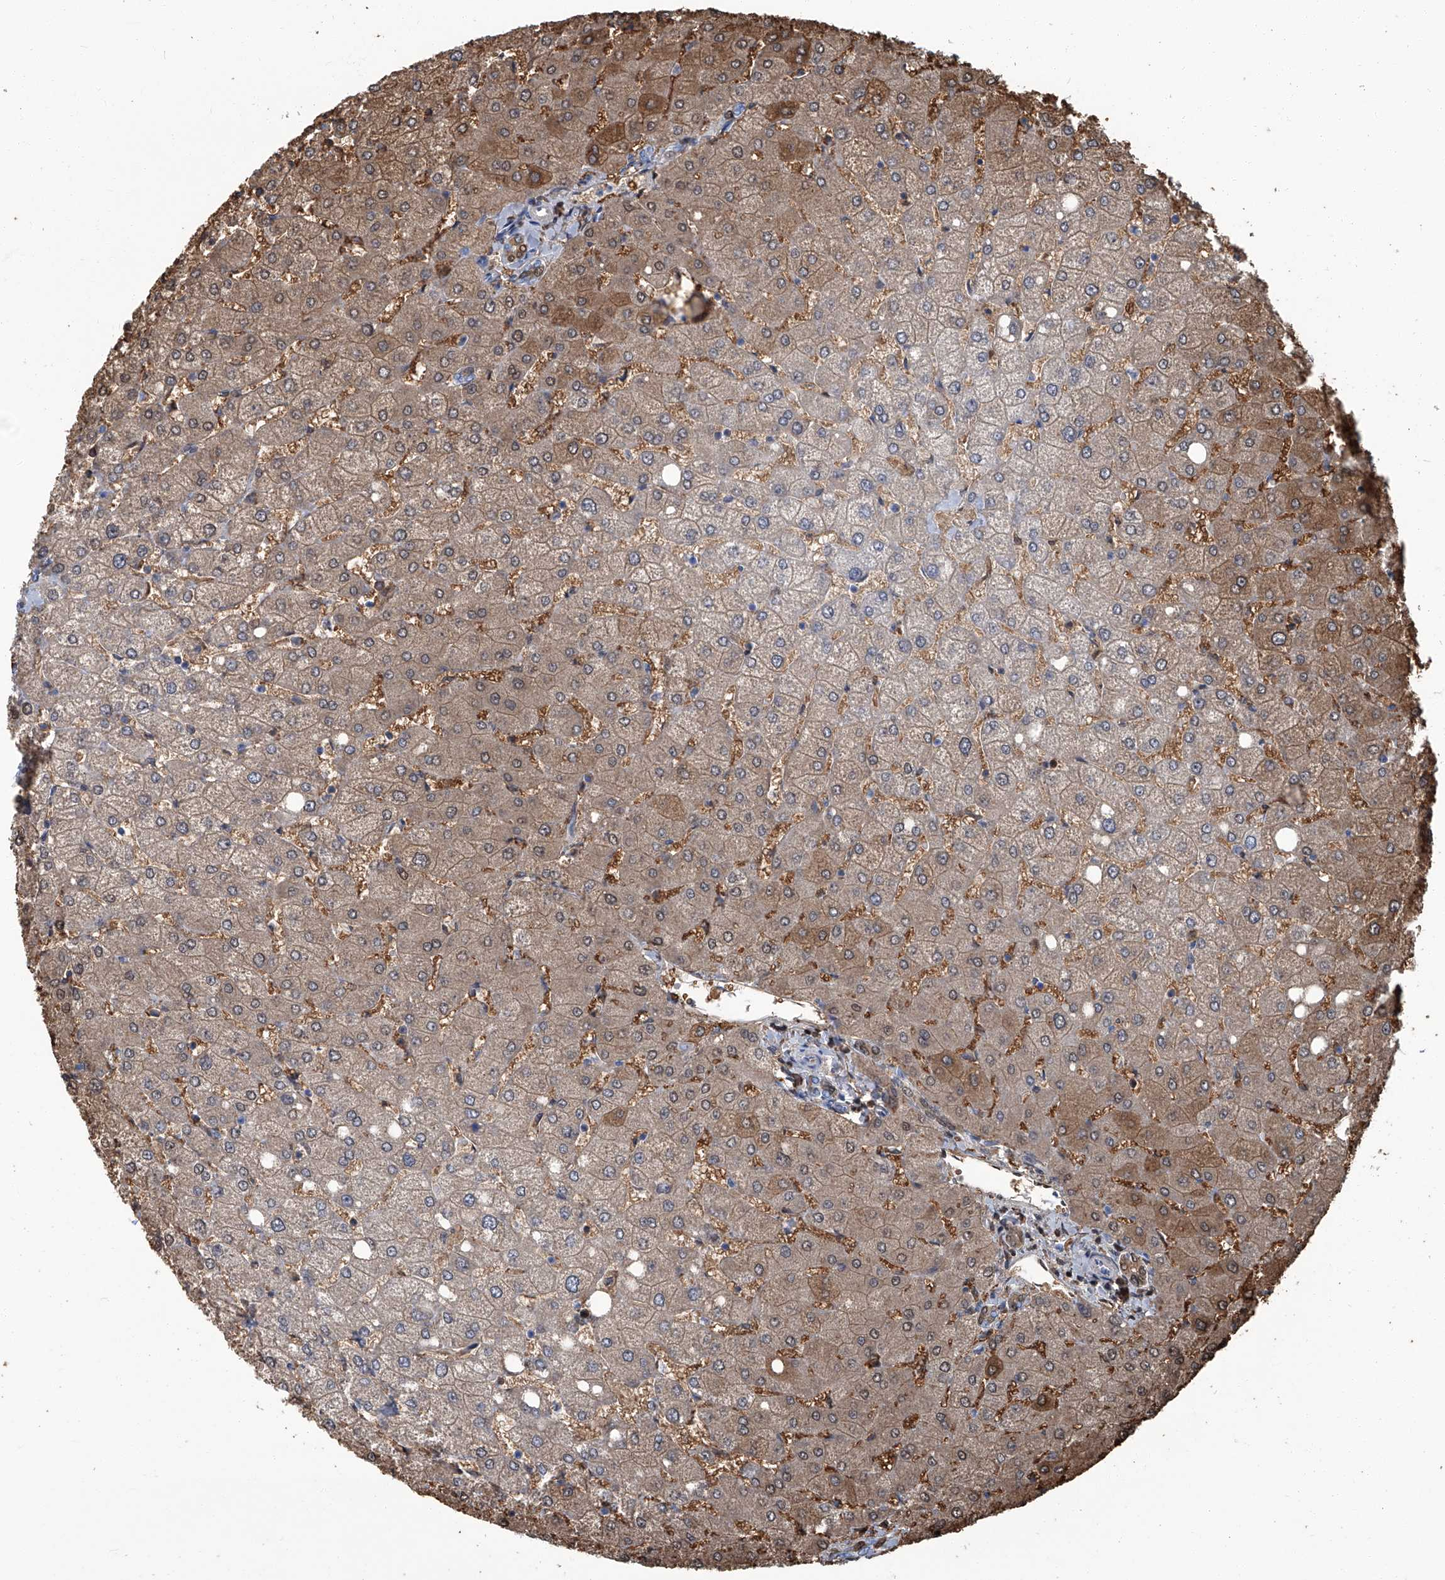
{"staining": {"intensity": "weak", "quantity": ">75%", "location": "cytoplasmic/membranous"}, "tissue": "liver", "cell_type": "Cholangiocytes", "image_type": "normal", "snomed": [{"axis": "morphology", "description": "Normal tissue, NOS"}, {"axis": "topography", "description": "Liver"}], "caption": "Weak cytoplasmic/membranous positivity is identified in about >75% of cholangiocytes in benign liver. (Brightfield microscopy of DAB IHC at high magnification).", "gene": "PFKL", "patient": {"sex": "female", "age": 54}}